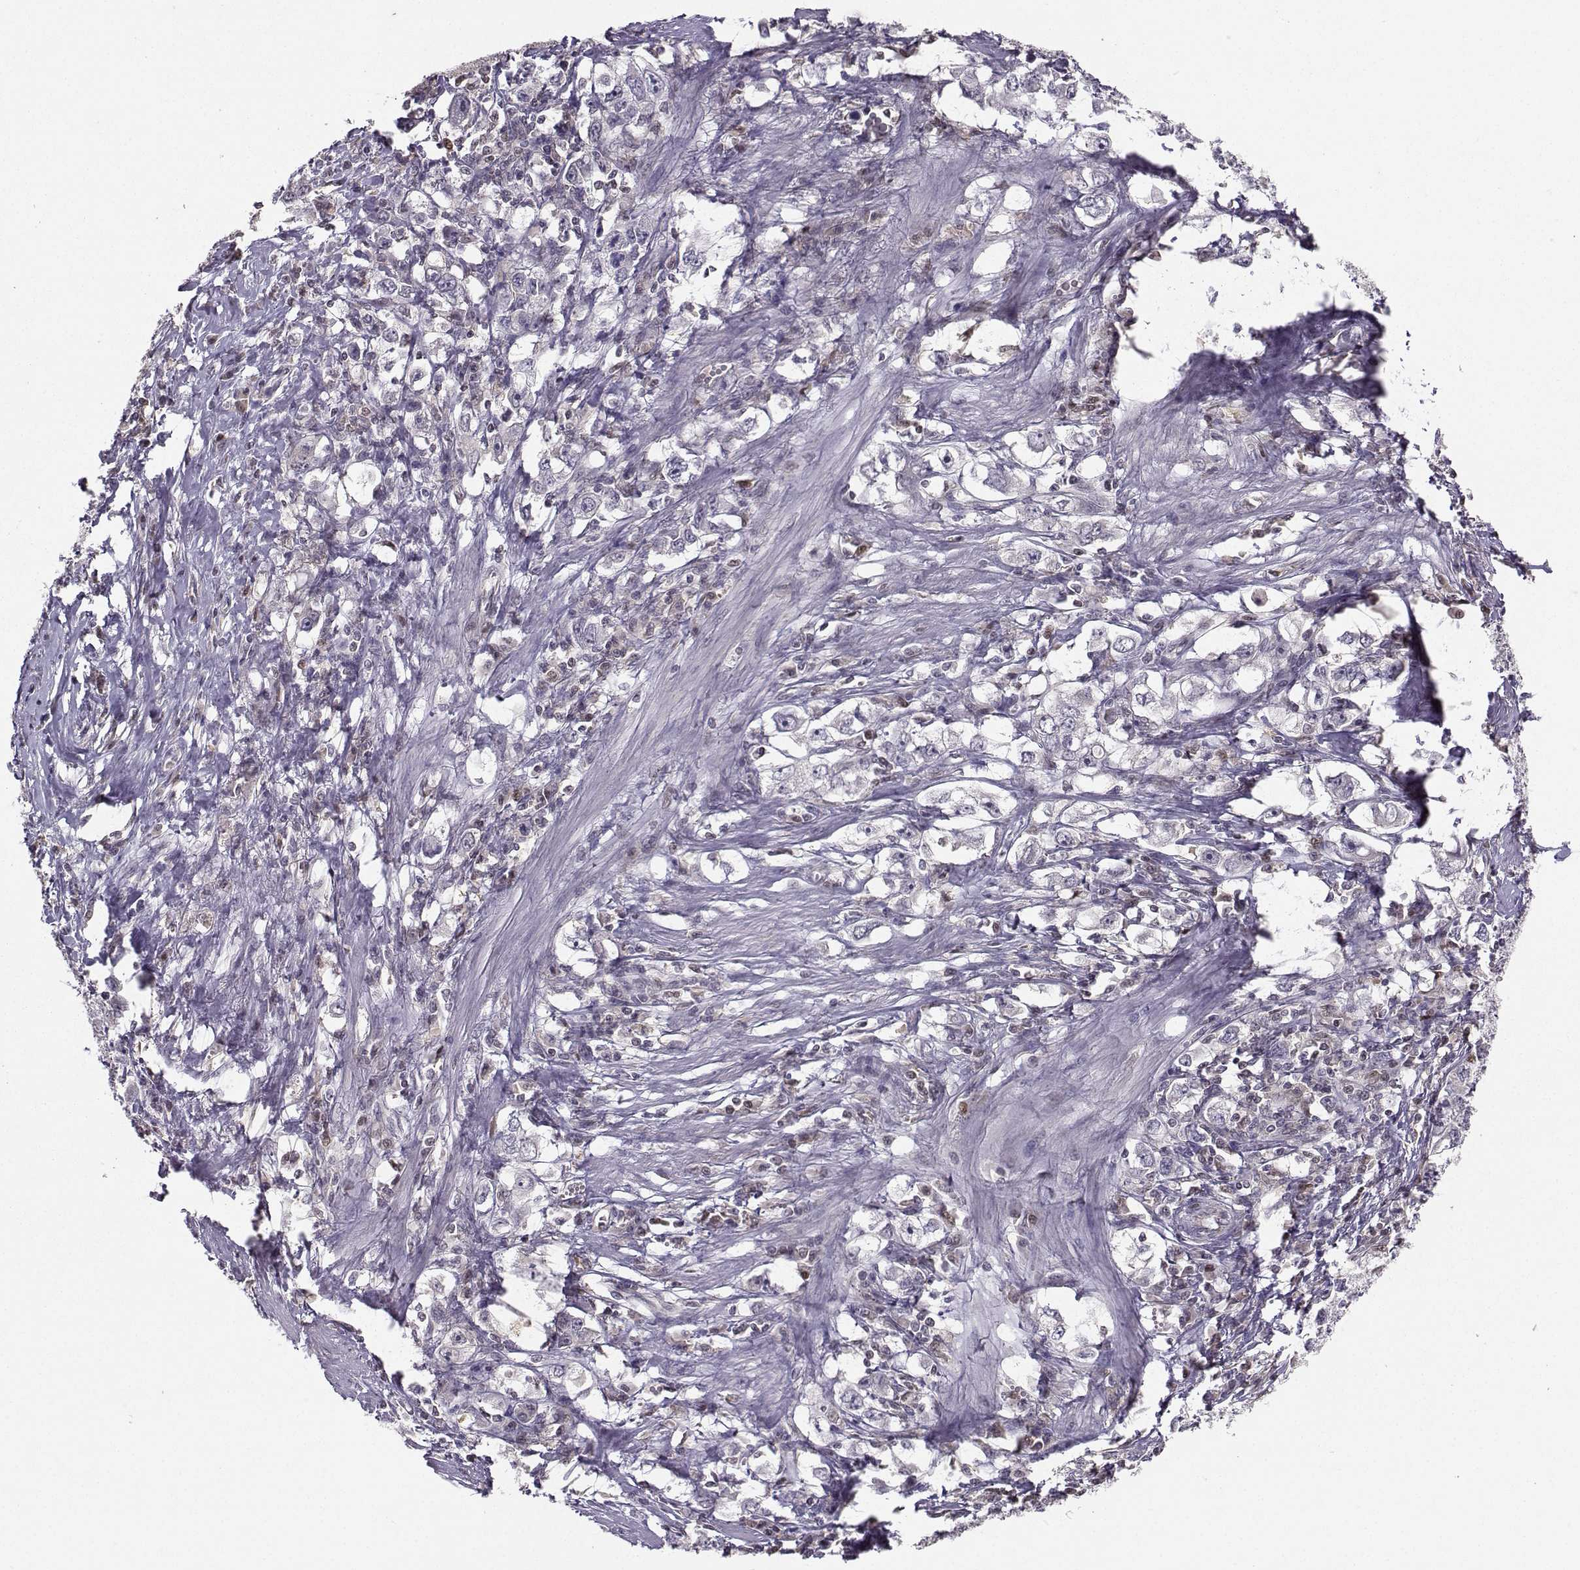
{"staining": {"intensity": "negative", "quantity": "none", "location": "none"}, "tissue": "stomach cancer", "cell_type": "Tumor cells", "image_type": "cancer", "snomed": [{"axis": "morphology", "description": "Adenocarcinoma, NOS"}, {"axis": "topography", "description": "Stomach, lower"}], "caption": "This is an IHC micrograph of human stomach cancer. There is no staining in tumor cells.", "gene": "PKP2", "patient": {"sex": "female", "age": 72}}